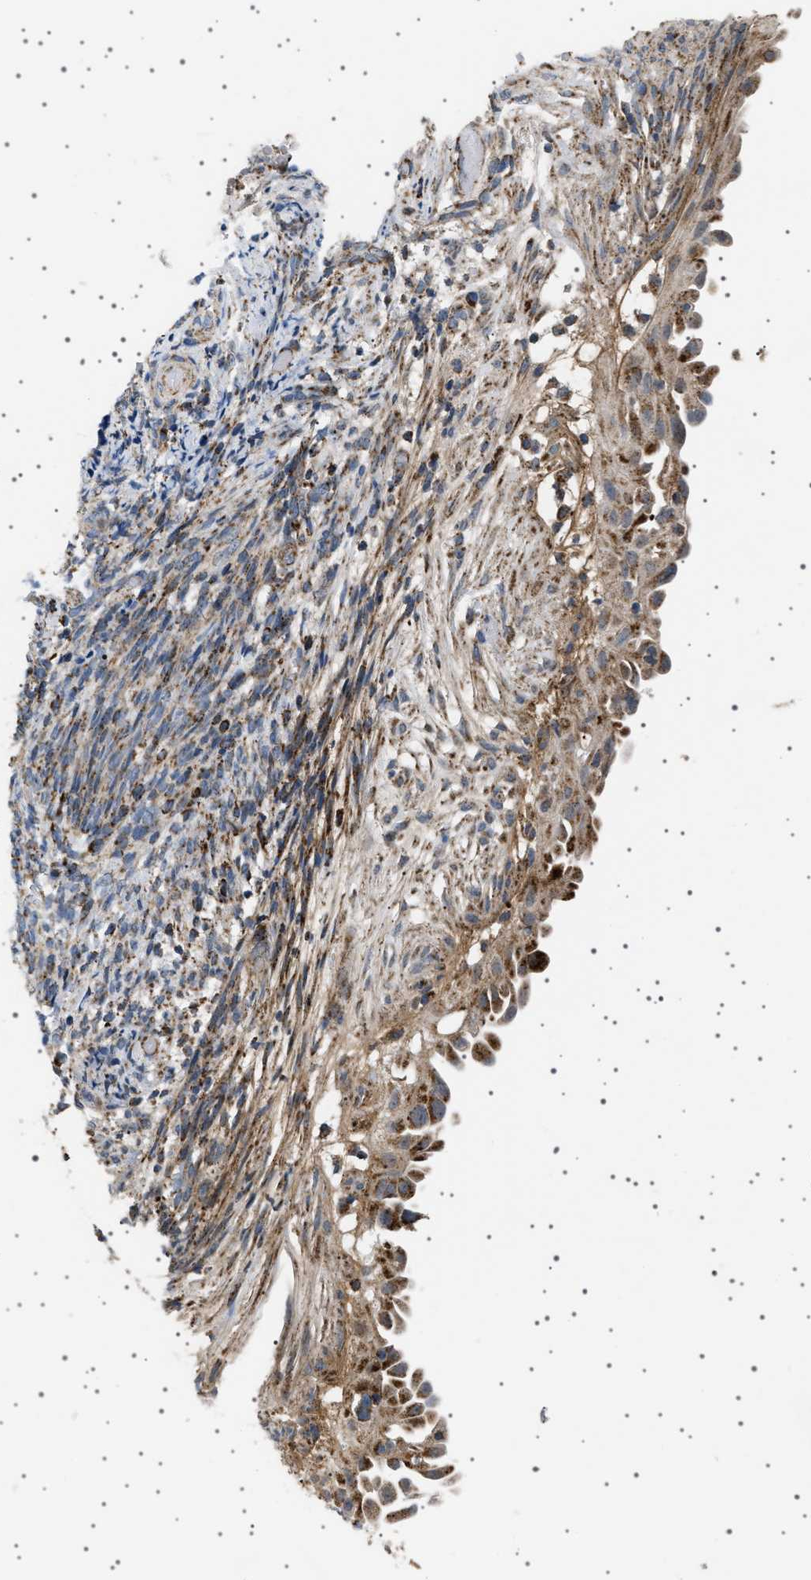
{"staining": {"intensity": "moderate", "quantity": ">75%", "location": "cytoplasmic/membranous"}, "tissue": "endometrial cancer", "cell_type": "Tumor cells", "image_type": "cancer", "snomed": [{"axis": "morphology", "description": "Adenocarcinoma, NOS"}, {"axis": "topography", "description": "Endometrium"}], "caption": "The immunohistochemical stain shows moderate cytoplasmic/membranous positivity in tumor cells of endometrial cancer tissue.", "gene": "UBXN8", "patient": {"sex": "female", "age": 58}}